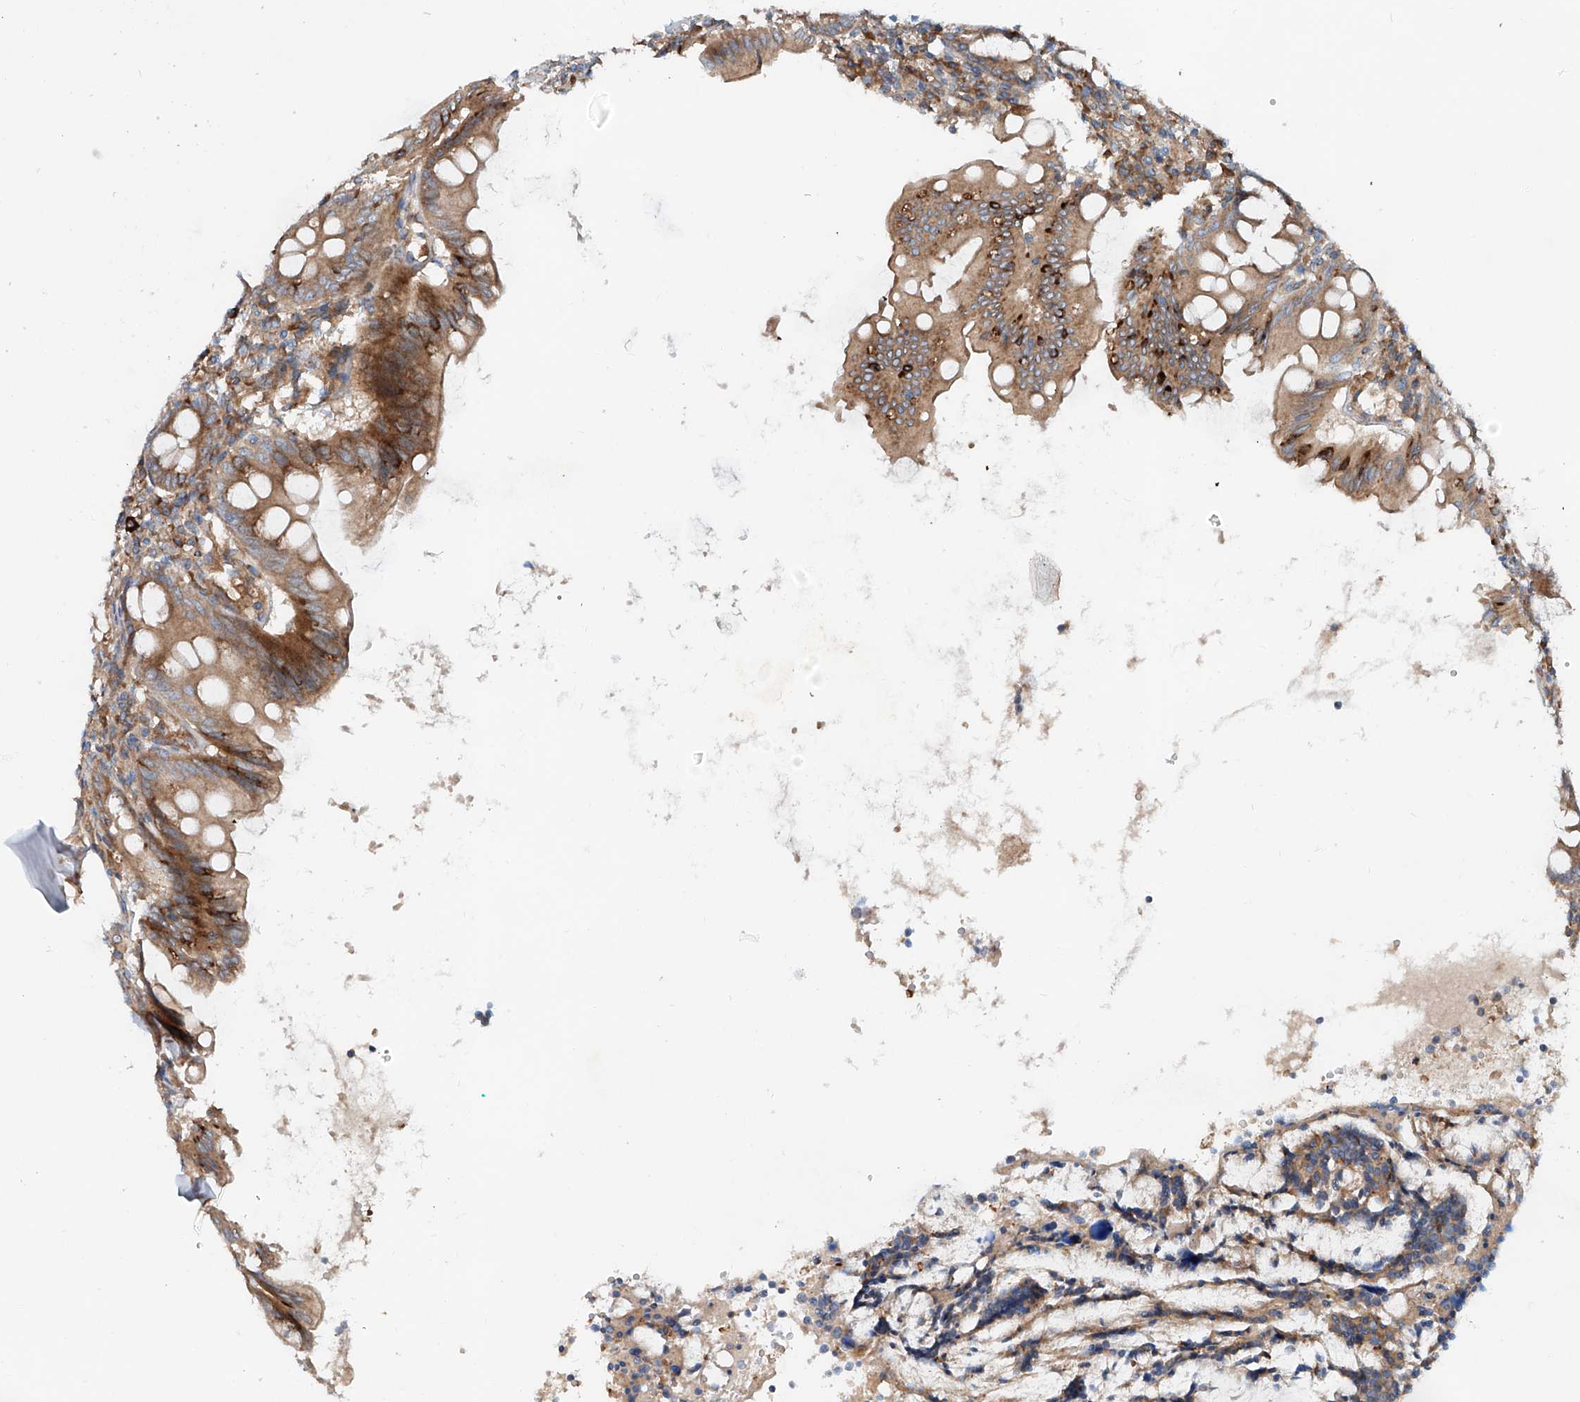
{"staining": {"intensity": "moderate", "quantity": ">75%", "location": "cytoplasmic/membranous"}, "tissue": "appendix", "cell_type": "Glandular cells", "image_type": "normal", "snomed": [{"axis": "morphology", "description": "Normal tissue, NOS"}, {"axis": "topography", "description": "Appendix"}], "caption": "Appendix stained with IHC reveals moderate cytoplasmic/membranous positivity in about >75% of glandular cells. (DAB (3,3'-diaminobenzidine) = brown stain, brightfield microscopy at high magnification).", "gene": "SNAP29", "patient": {"sex": "female", "age": 54}}